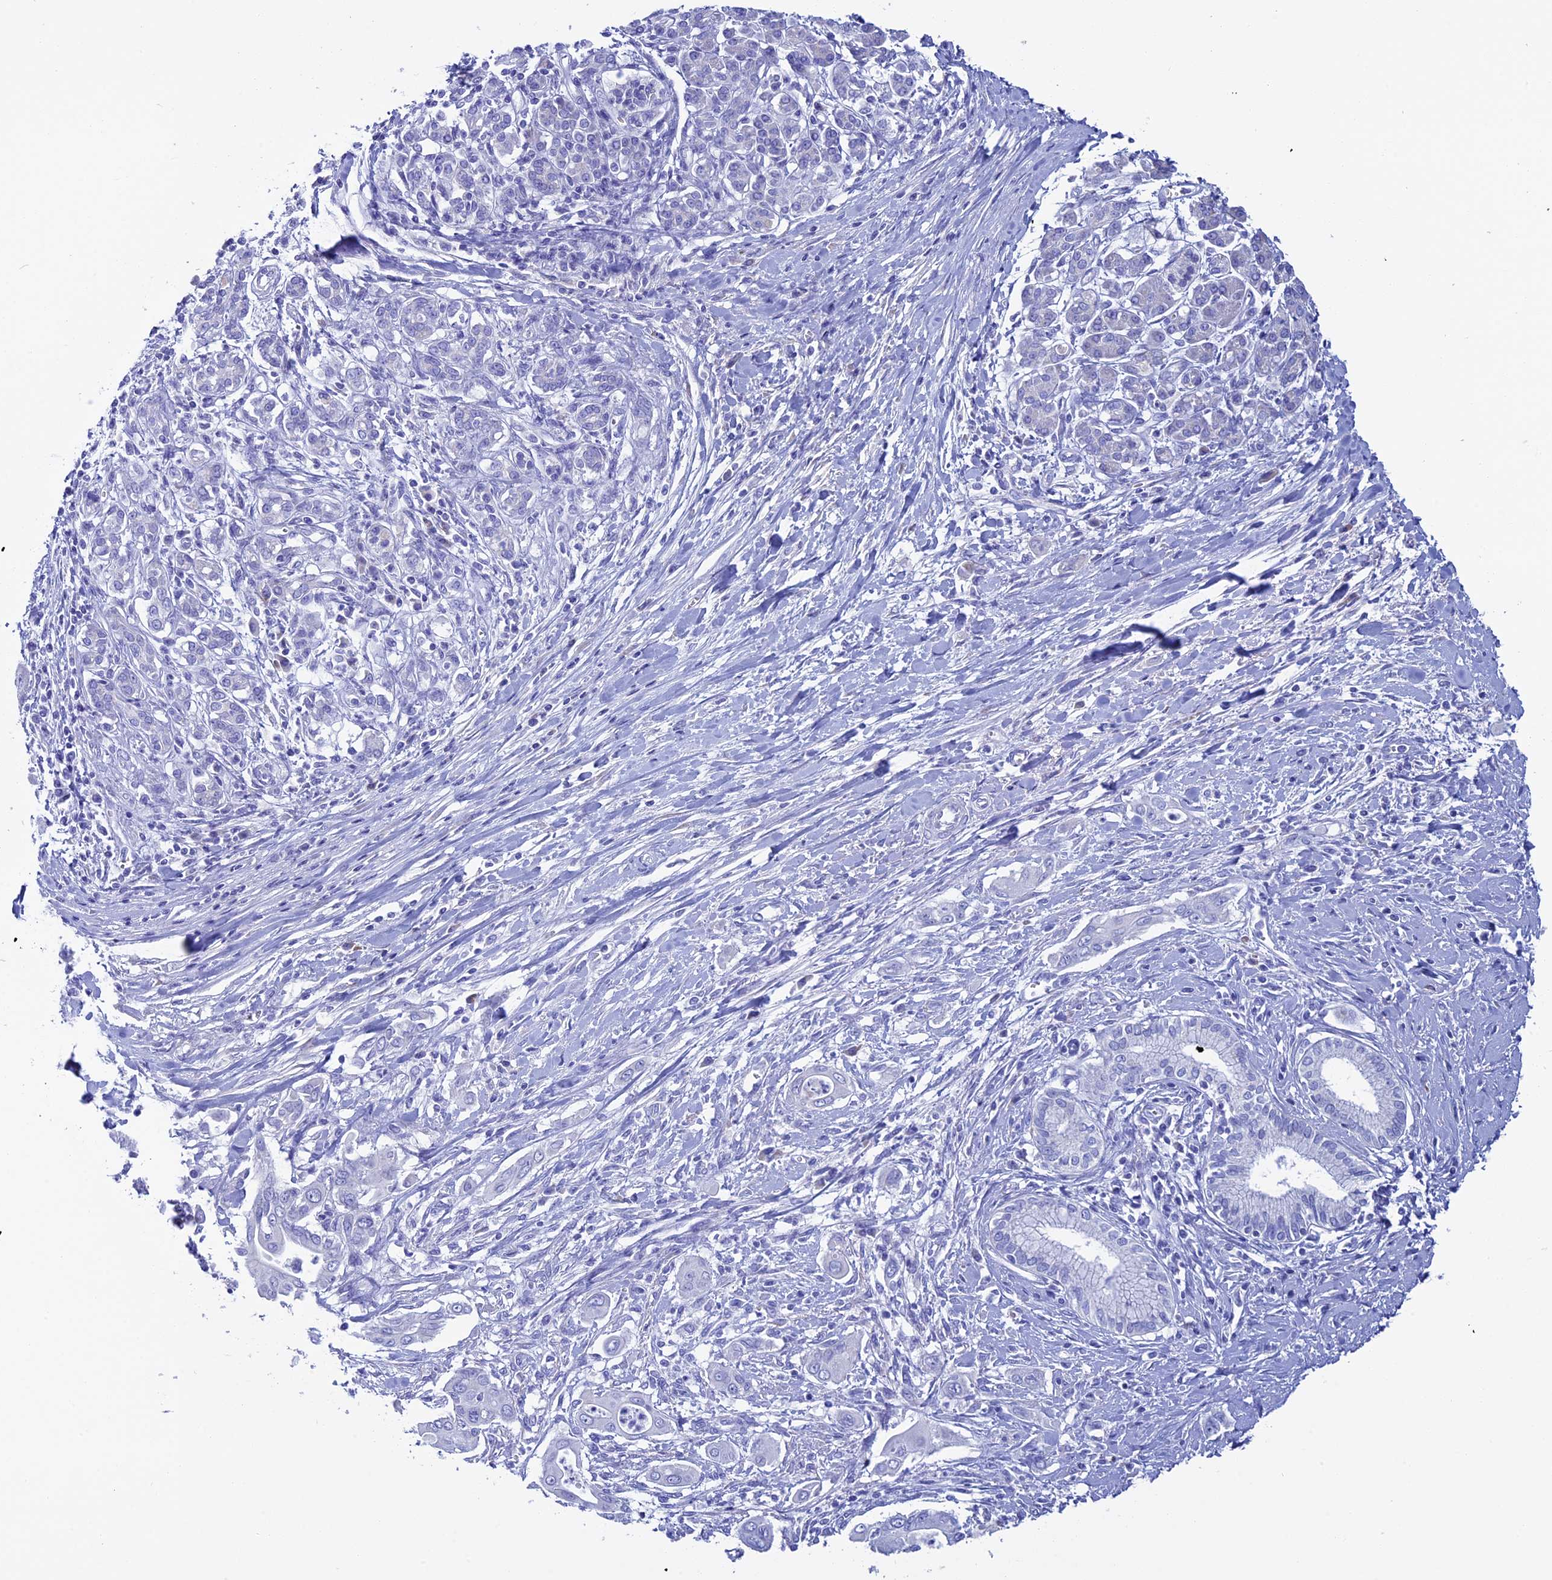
{"staining": {"intensity": "negative", "quantity": "none", "location": "none"}, "tissue": "pancreatic cancer", "cell_type": "Tumor cells", "image_type": "cancer", "snomed": [{"axis": "morphology", "description": "Adenocarcinoma, NOS"}, {"axis": "topography", "description": "Pancreas"}], "caption": "Immunohistochemistry image of adenocarcinoma (pancreatic) stained for a protein (brown), which shows no positivity in tumor cells.", "gene": "SLC15A5", "patient": {"sex": "male", "age": 58}}